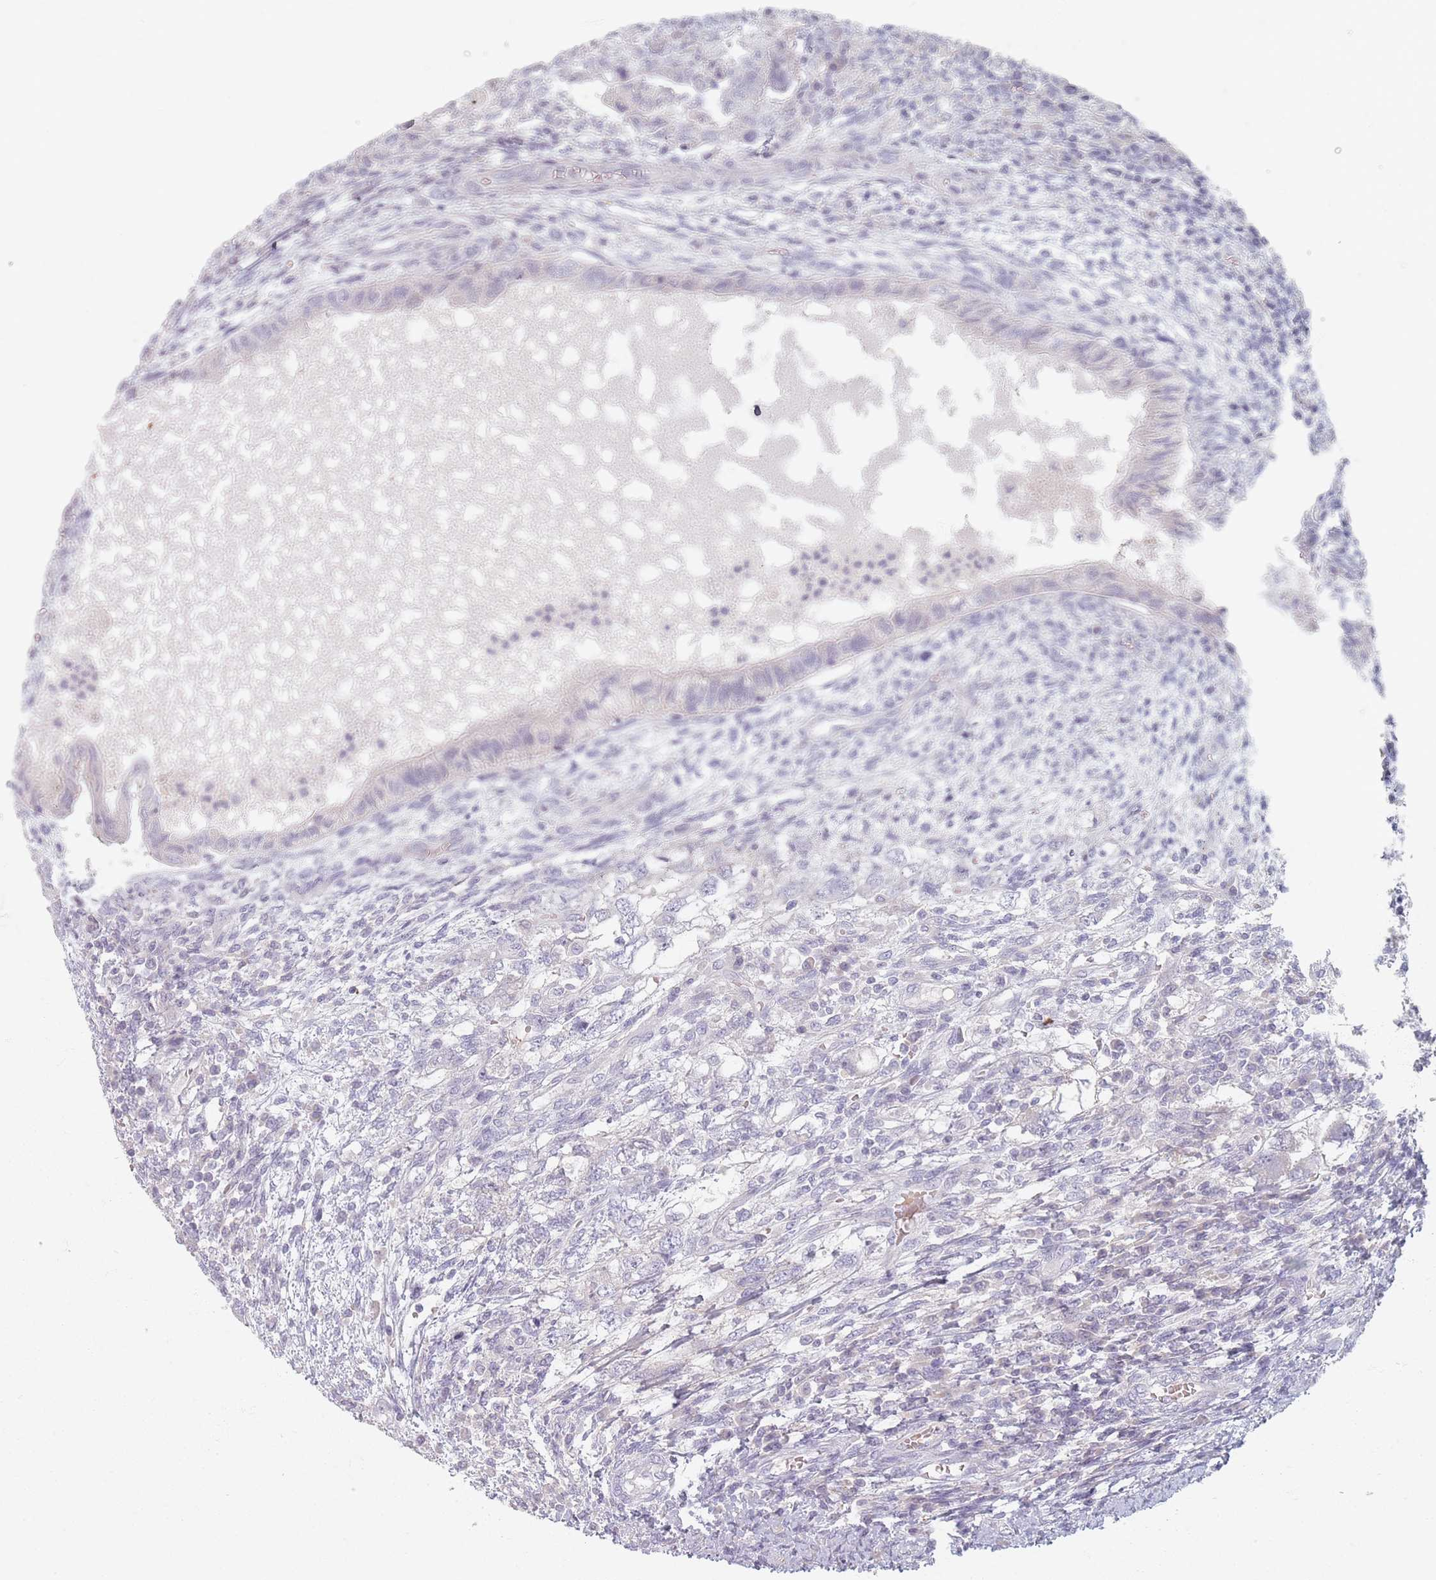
{"staining": {"intensity": "negative", "quantity": "none", "location": "none"}, "tissue": "testis cancer", "cell_type": "Tumor cells", "image_type": "cancer", "snomed": [{"axis": "morphology", "description": "Carcinoma, Embryonal, NOS"}, {"axis": "topography", "description": "Testis"}], "caption": "Testis cancer was stained to show a protein in brown. There is no significant positivity in tumor cells.", "gene": "TMOD1", "patient": {"sex": "male", "age": 26}}